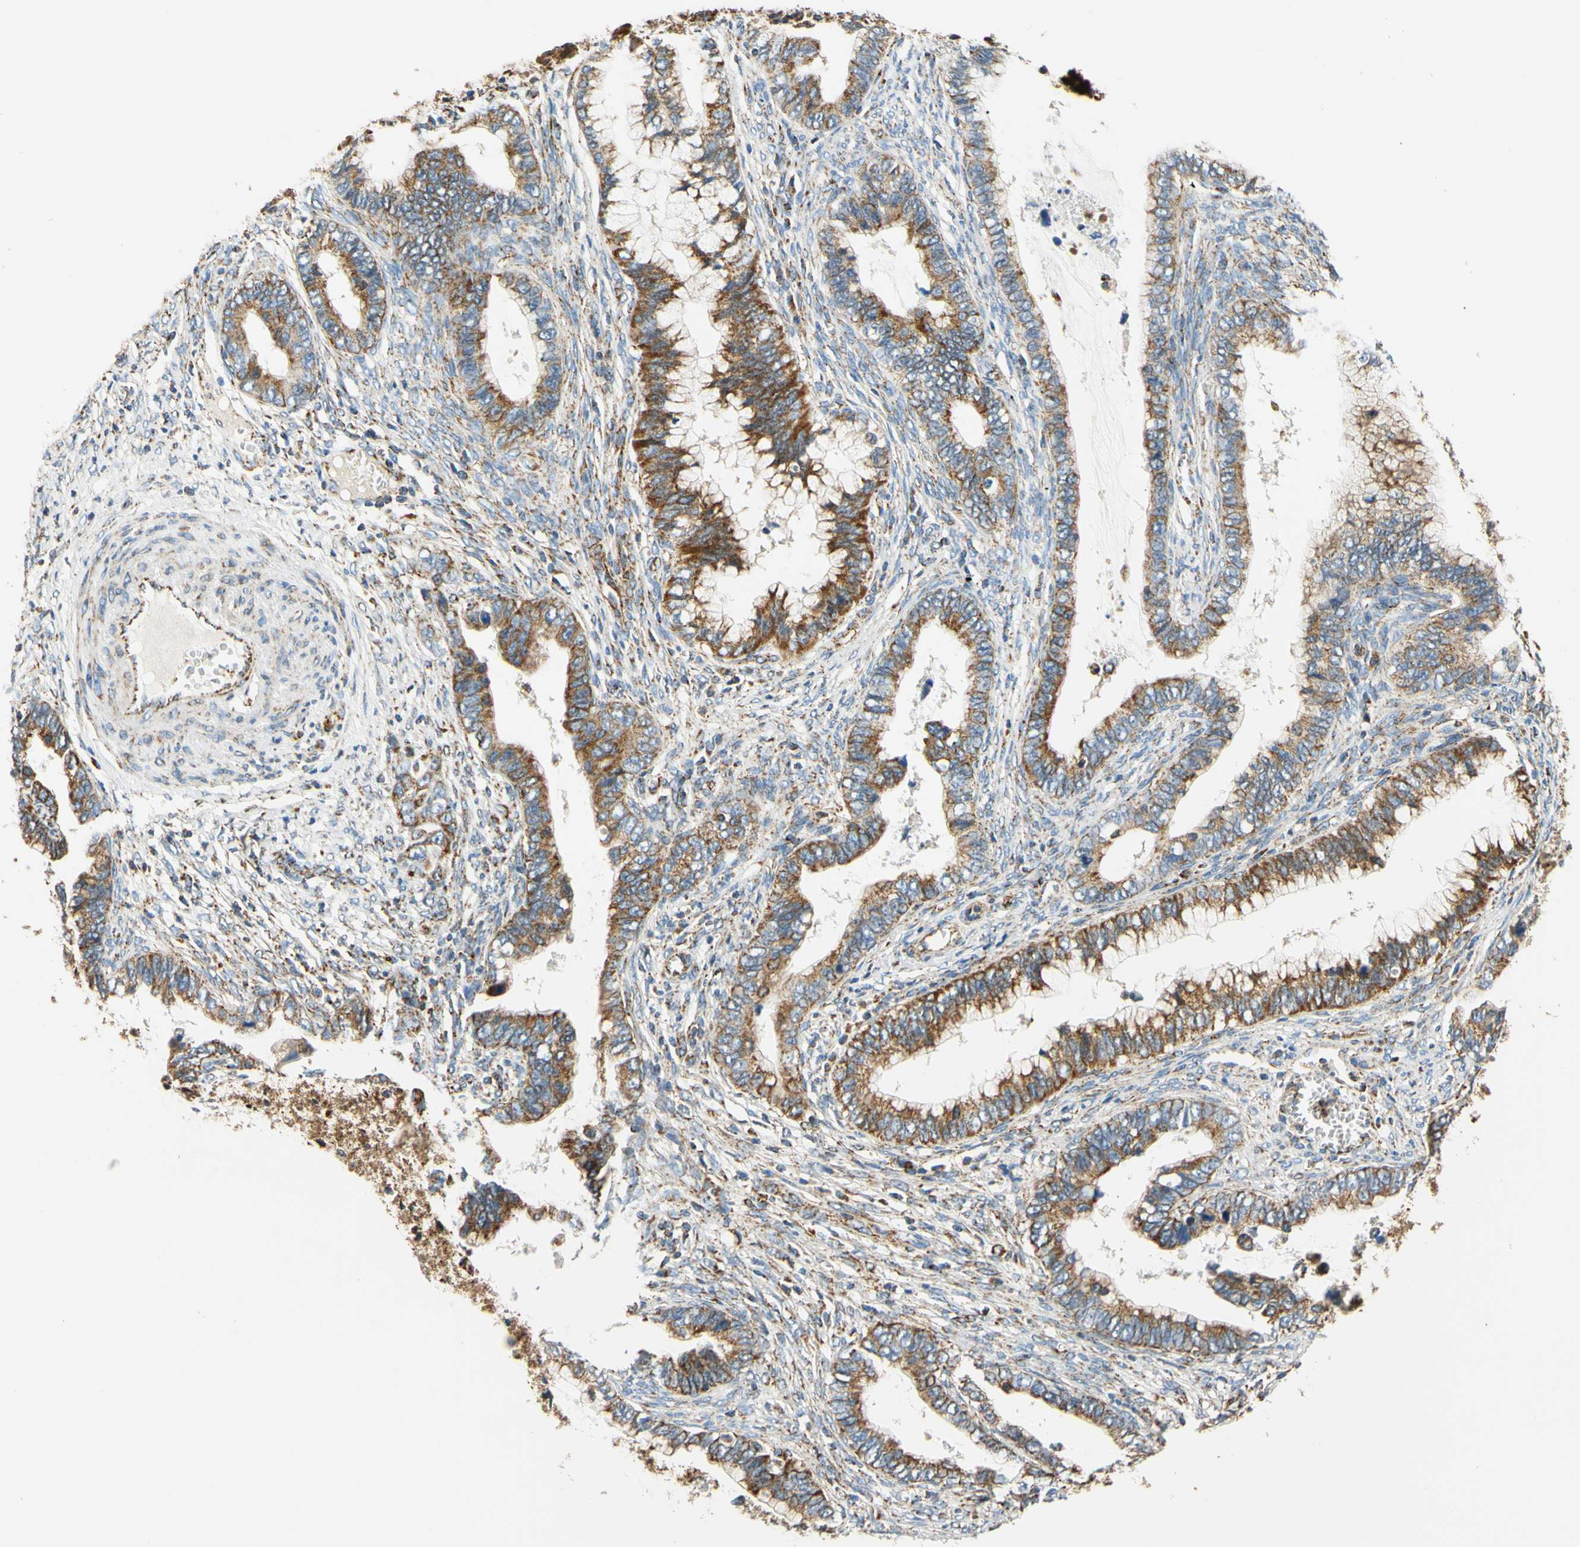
{"staining": {"intensity": "moderate", "quantity": ">75%", "location": "cytoplasmic/membranous"}, "tissue": "cervical cancer", "cell_type": "Tumor cells", "image_type": "cancer", "snomed": [{"axis": "morphology", "description": "Adenocarcinoma, NOS"}, {"axis": "topography", "description": "Cervix"}], "caption": "Human cervical cancer stained with a brown dye reveals moderate cytoplasmic/membranous positive expression in approximately >75% of tumor cells.", "gene": "MAVS", "patient": {"sex": "female", "age": 44}}